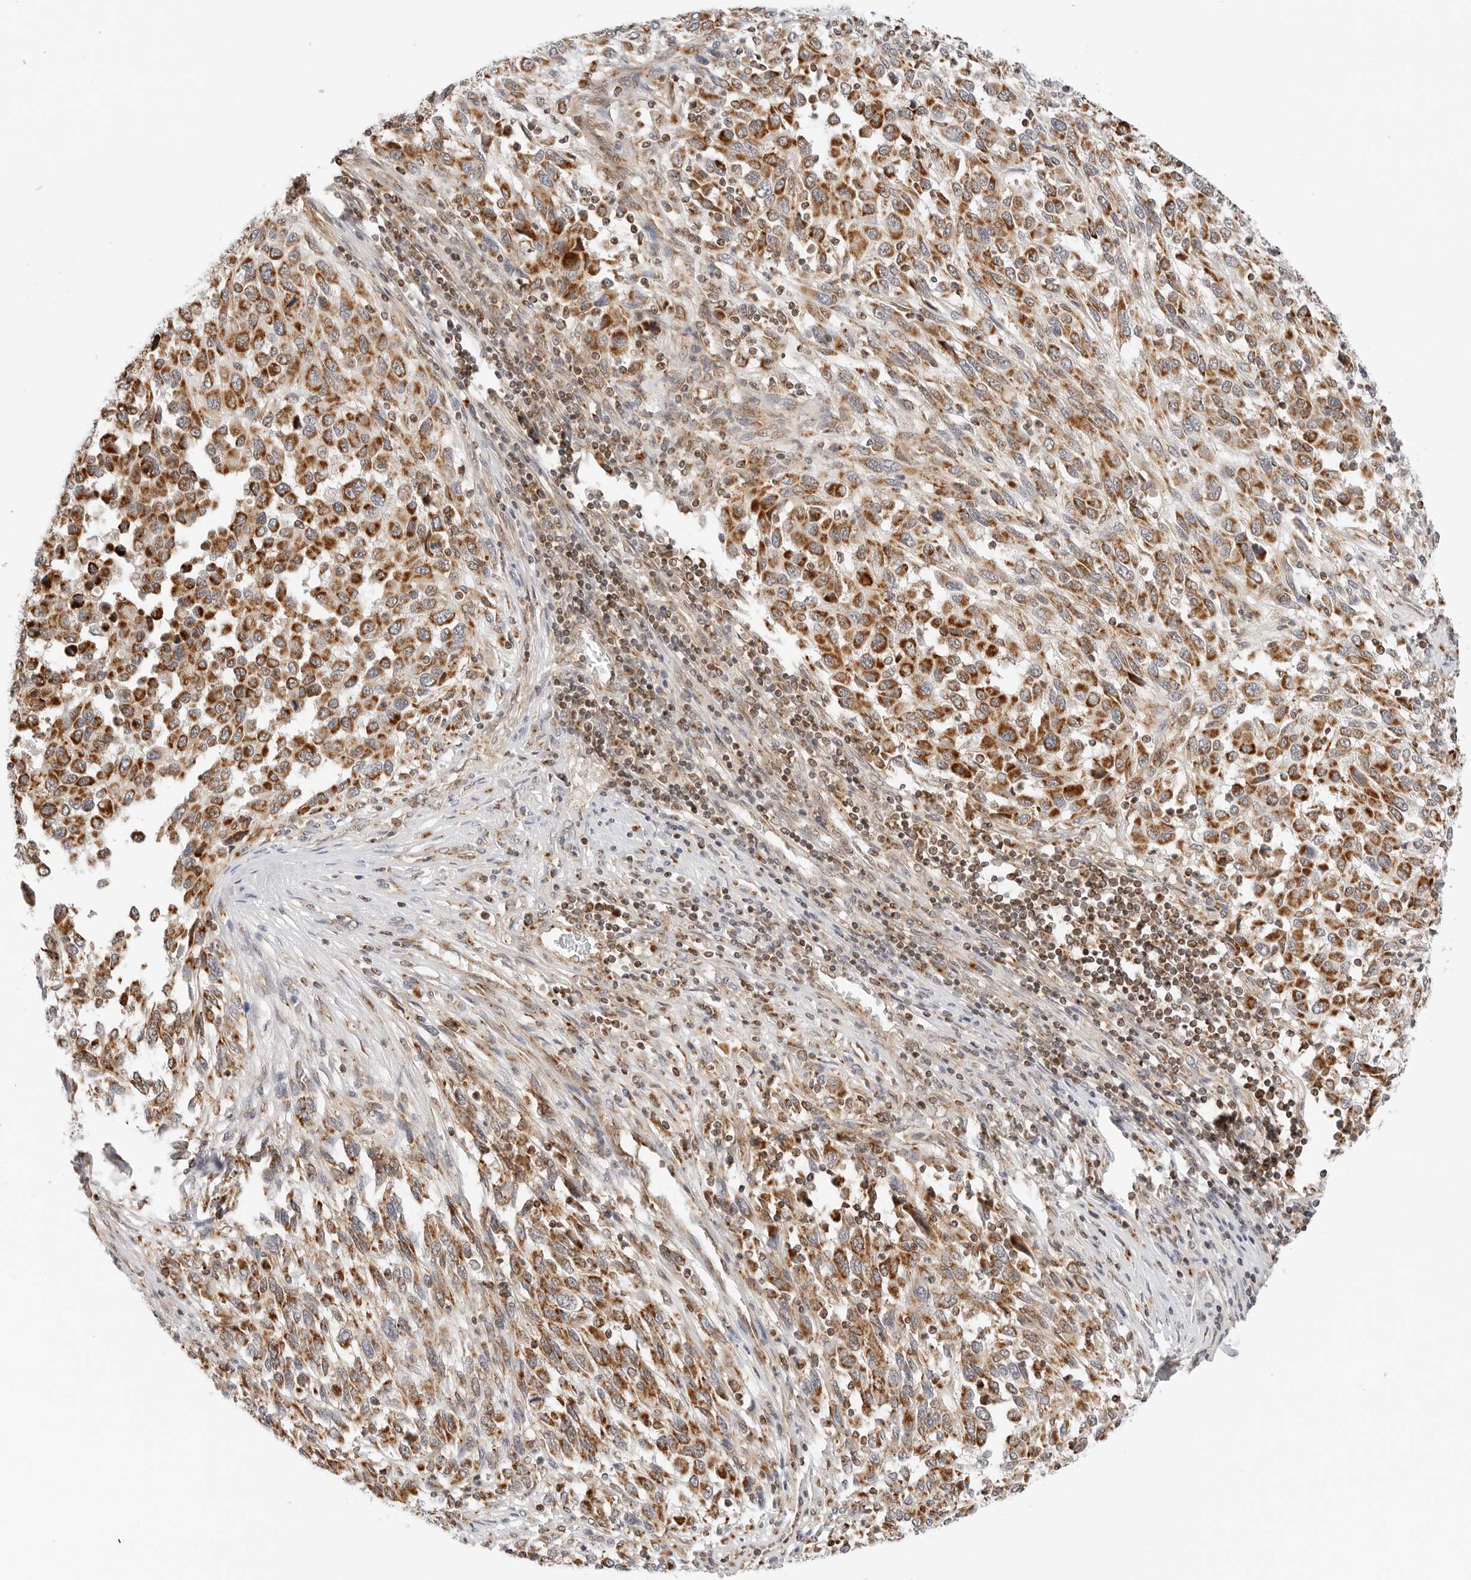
{"staining": {"intensity": "moderate", "quantity": ">75%", "location": "cytoplasmic/membranous"}, "tissue": "melanoma", "cell_type": "Tumor cells", "image_type": "cancer", "snomed": [{"axis": "morphology", "description": "Malignant melanoma, Metastatic site"}, {"axis": "topography", "description": "Lymph node"}], "caption": "Brown immunohistochemical staining in human melanoma reveals moderate cytoplasmic/membranous staining in about >75% of tumor cells. The staining is performed using DAB (3,3'-diaminobenzidine) brown chromogen to label protein expression. The nuclei are counter-stained blue using hematoxylin.", "gene": "DYRK4", "patient": {"sex": "male", "age": 61}}